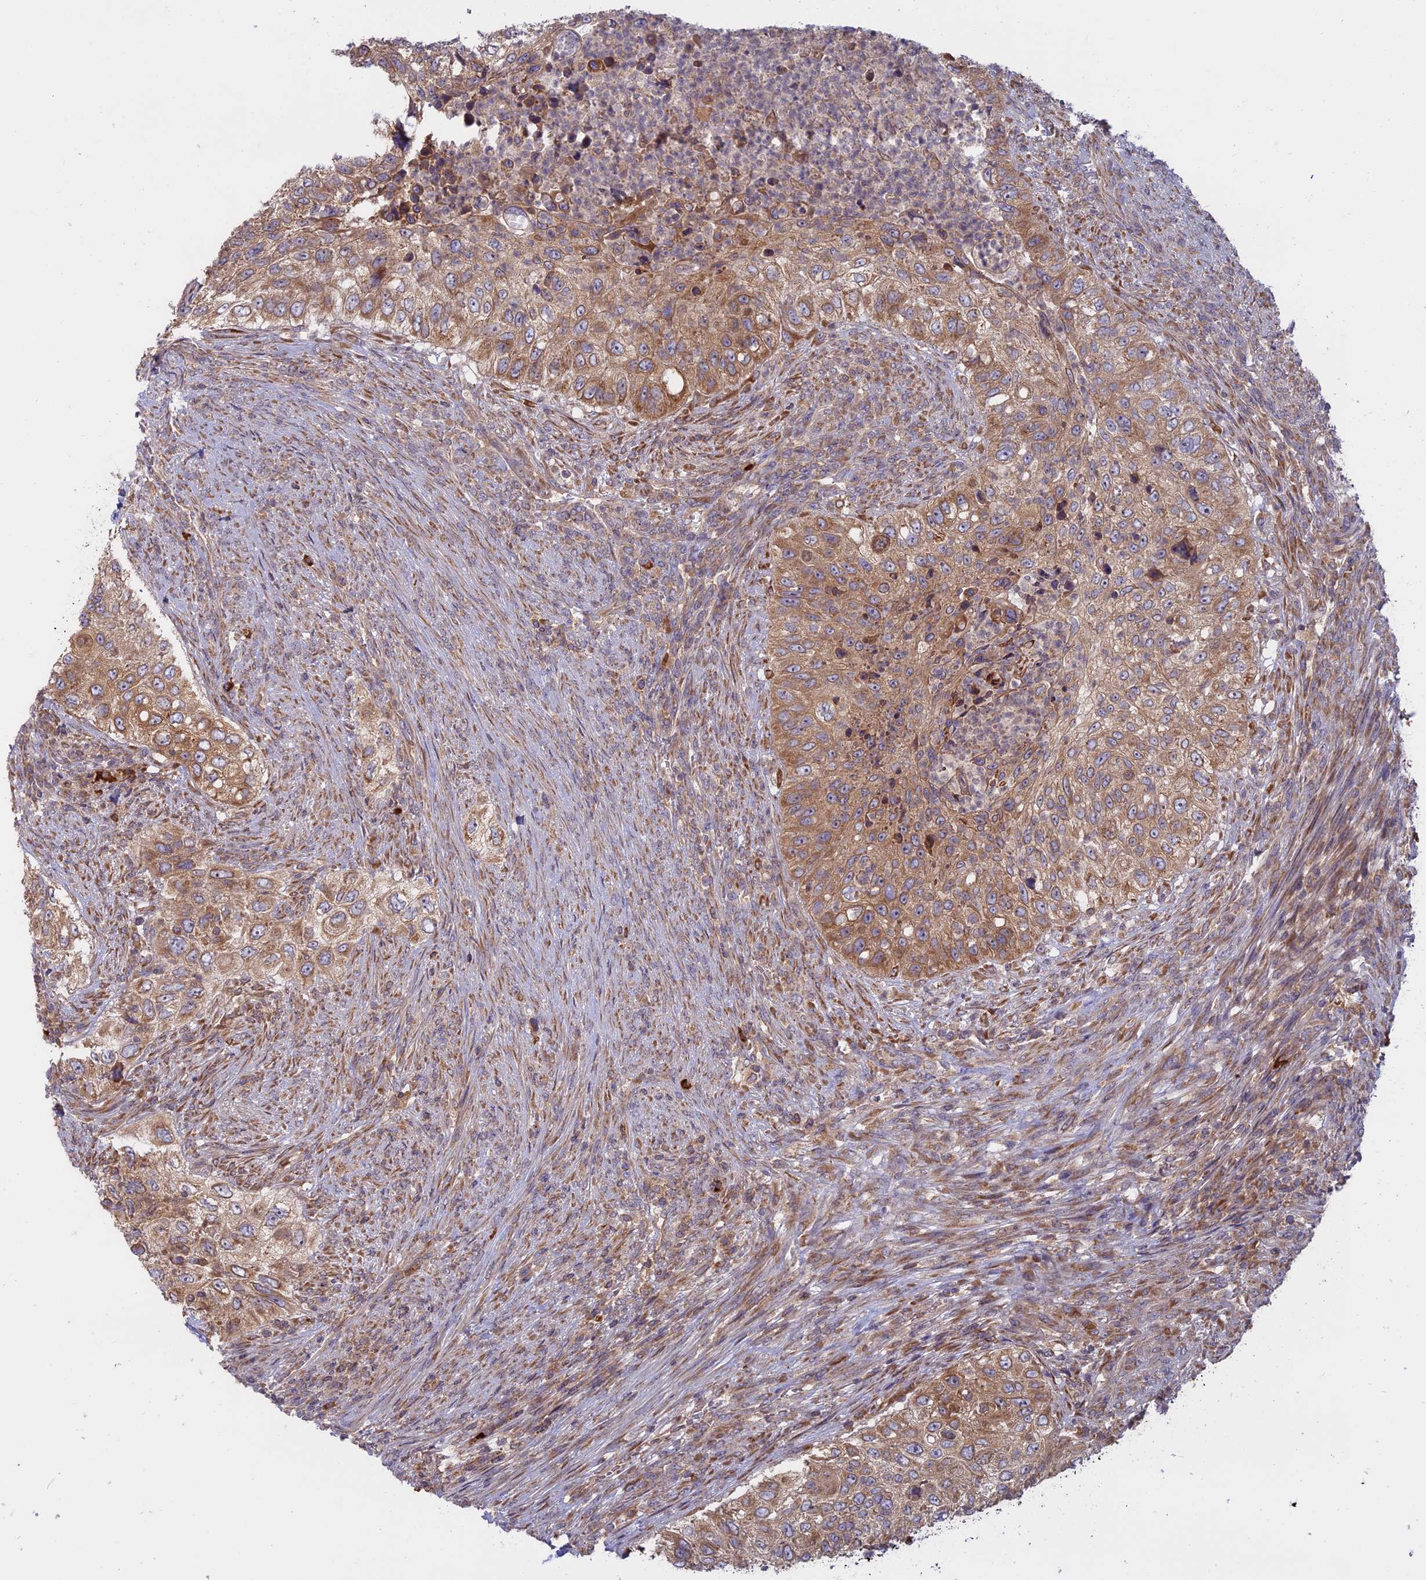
{"staining": {"intensity": "moderate", "quantity": ">75%", "location": "cytoplasmic/membranous"}, "tissue": "urothelial cancer", "cell_type": "Tumor cells", "image_type": "cancer", "snomed": [{"axis": "morphology", "description": "Urothelial carcinoma, High grade"}, {"axis": "topography", "description": "Urinary bladder"}], "caption": "Brown immunohistochemical staining in urothelial carcinoma (high-grade) shows moderate cytoplasmic/membranous staining in about >75% of tumor cells.", "gene": "TMEM208", "patient": {"sex": "female", "age": 60}}